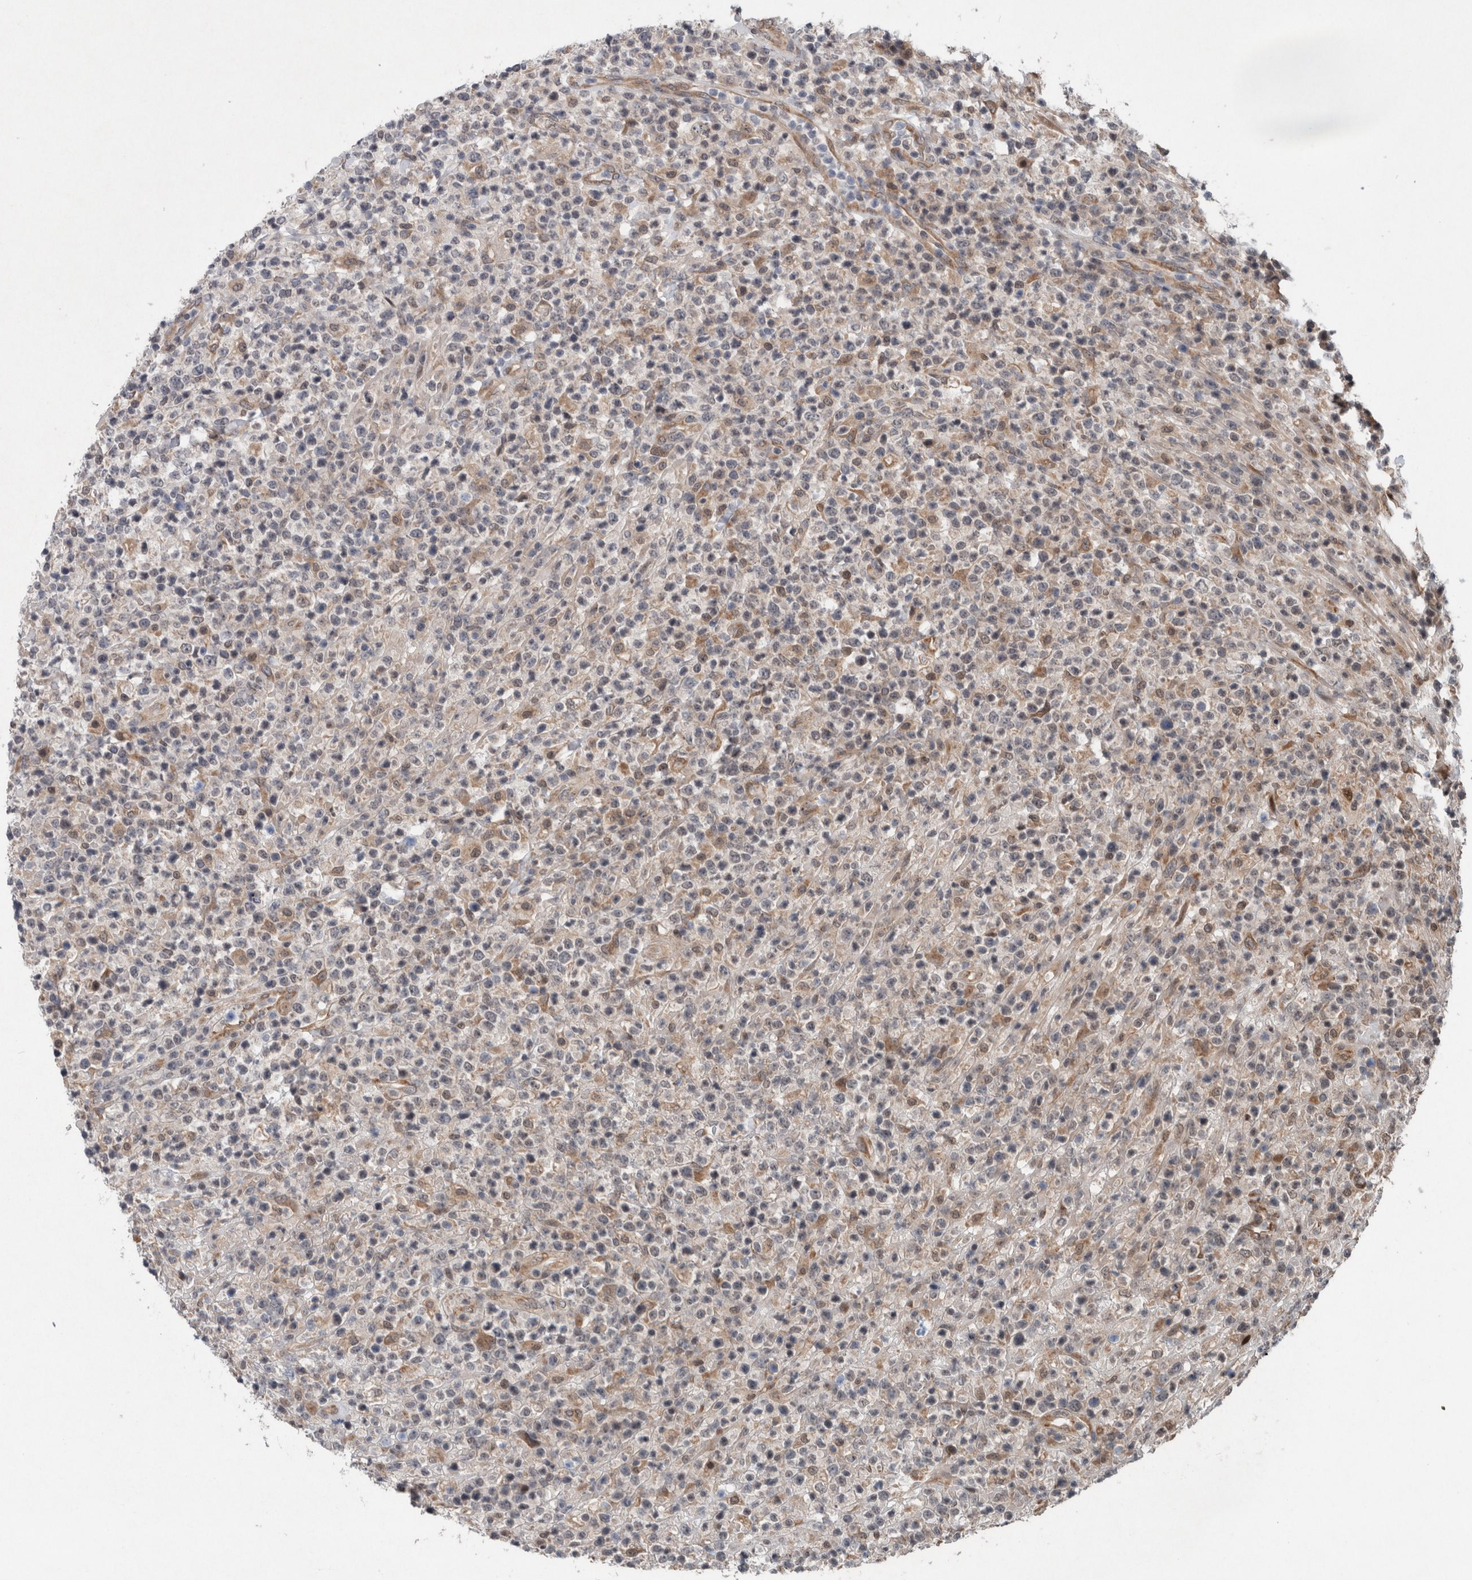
{"staining": {"intensity": "negative", "quantity": "none", "location": "none"}, "tissue": "lymphoma", "cell_type": "Tumor cells", "image_type": "cancer", "snomed": [{"axis": "morphology", "description": "Malignant lymphoma, non-Hodgkin's type, High grade"}, {"axis": "topography", "description": "Colon"}], "caption": "IHC histopathology image of neoplastic tissue: human malignant lymphoma, non-Hodgkin's type (high-grade) stained with DAB (3,3'-diaminobenzidine) reveals no significant protein expression in tumor cells.", "gene": "GIMAP6", "patient": {"sex": "female", "age": 53}}